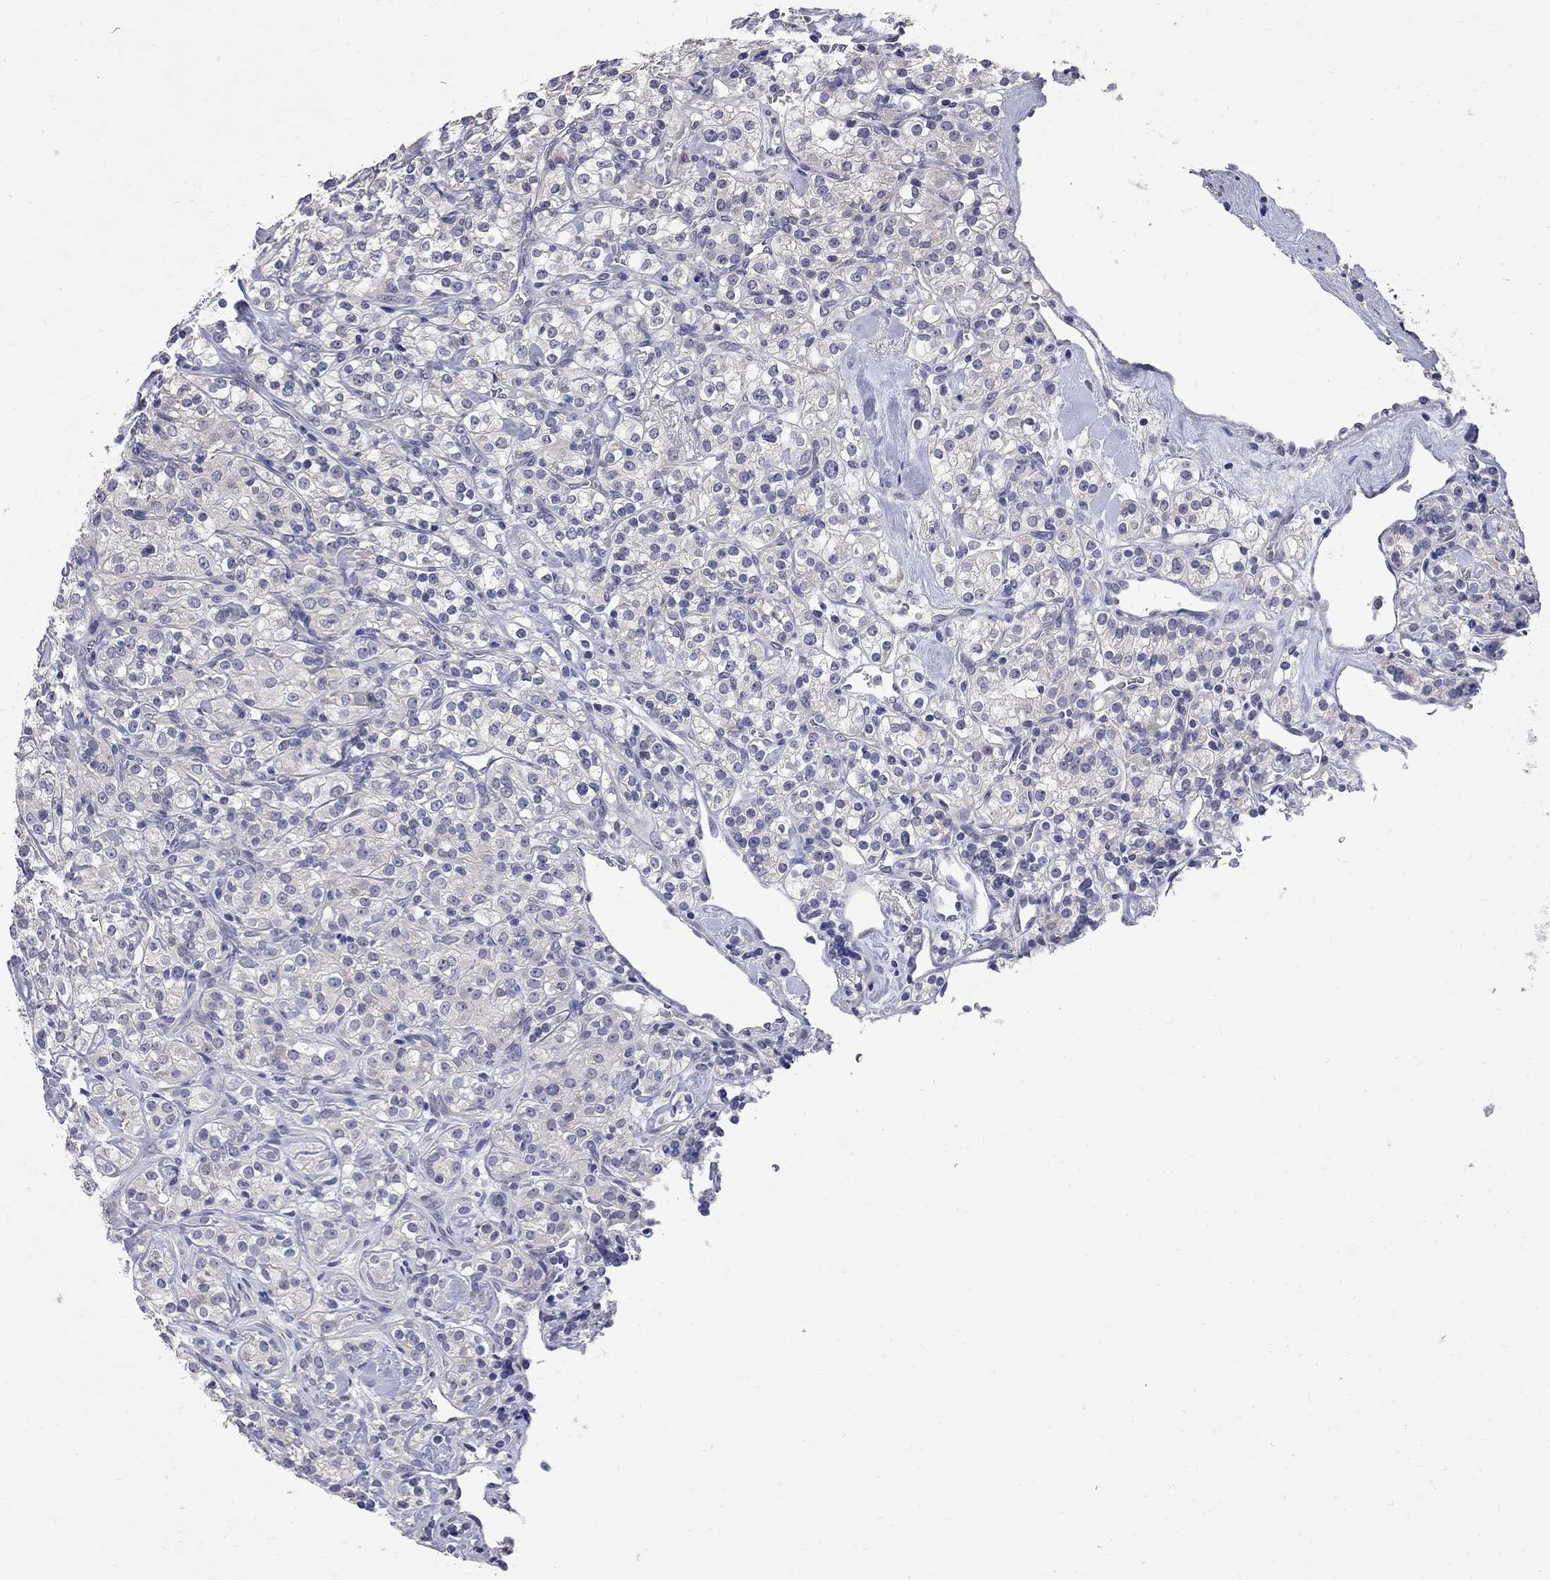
{"staining": {"intensity": "negative", "quantity": "none", "location": "none"}, "tissue": "renal cancer", "cell_type": "Tumor cells", "image_type": "cancer", "snomed": [{"axis": "morphology", "description": "Adenocarcinoma, NOS"}, {"axis": "topography", "description": "Kidney"}], "caption": "Tumor cells show no significant protein positivity in renal adenocarcinoma. Nuclei are stained in blue.", "gene": "NOS2", "patient": {"sex": "male", "age": 77}}